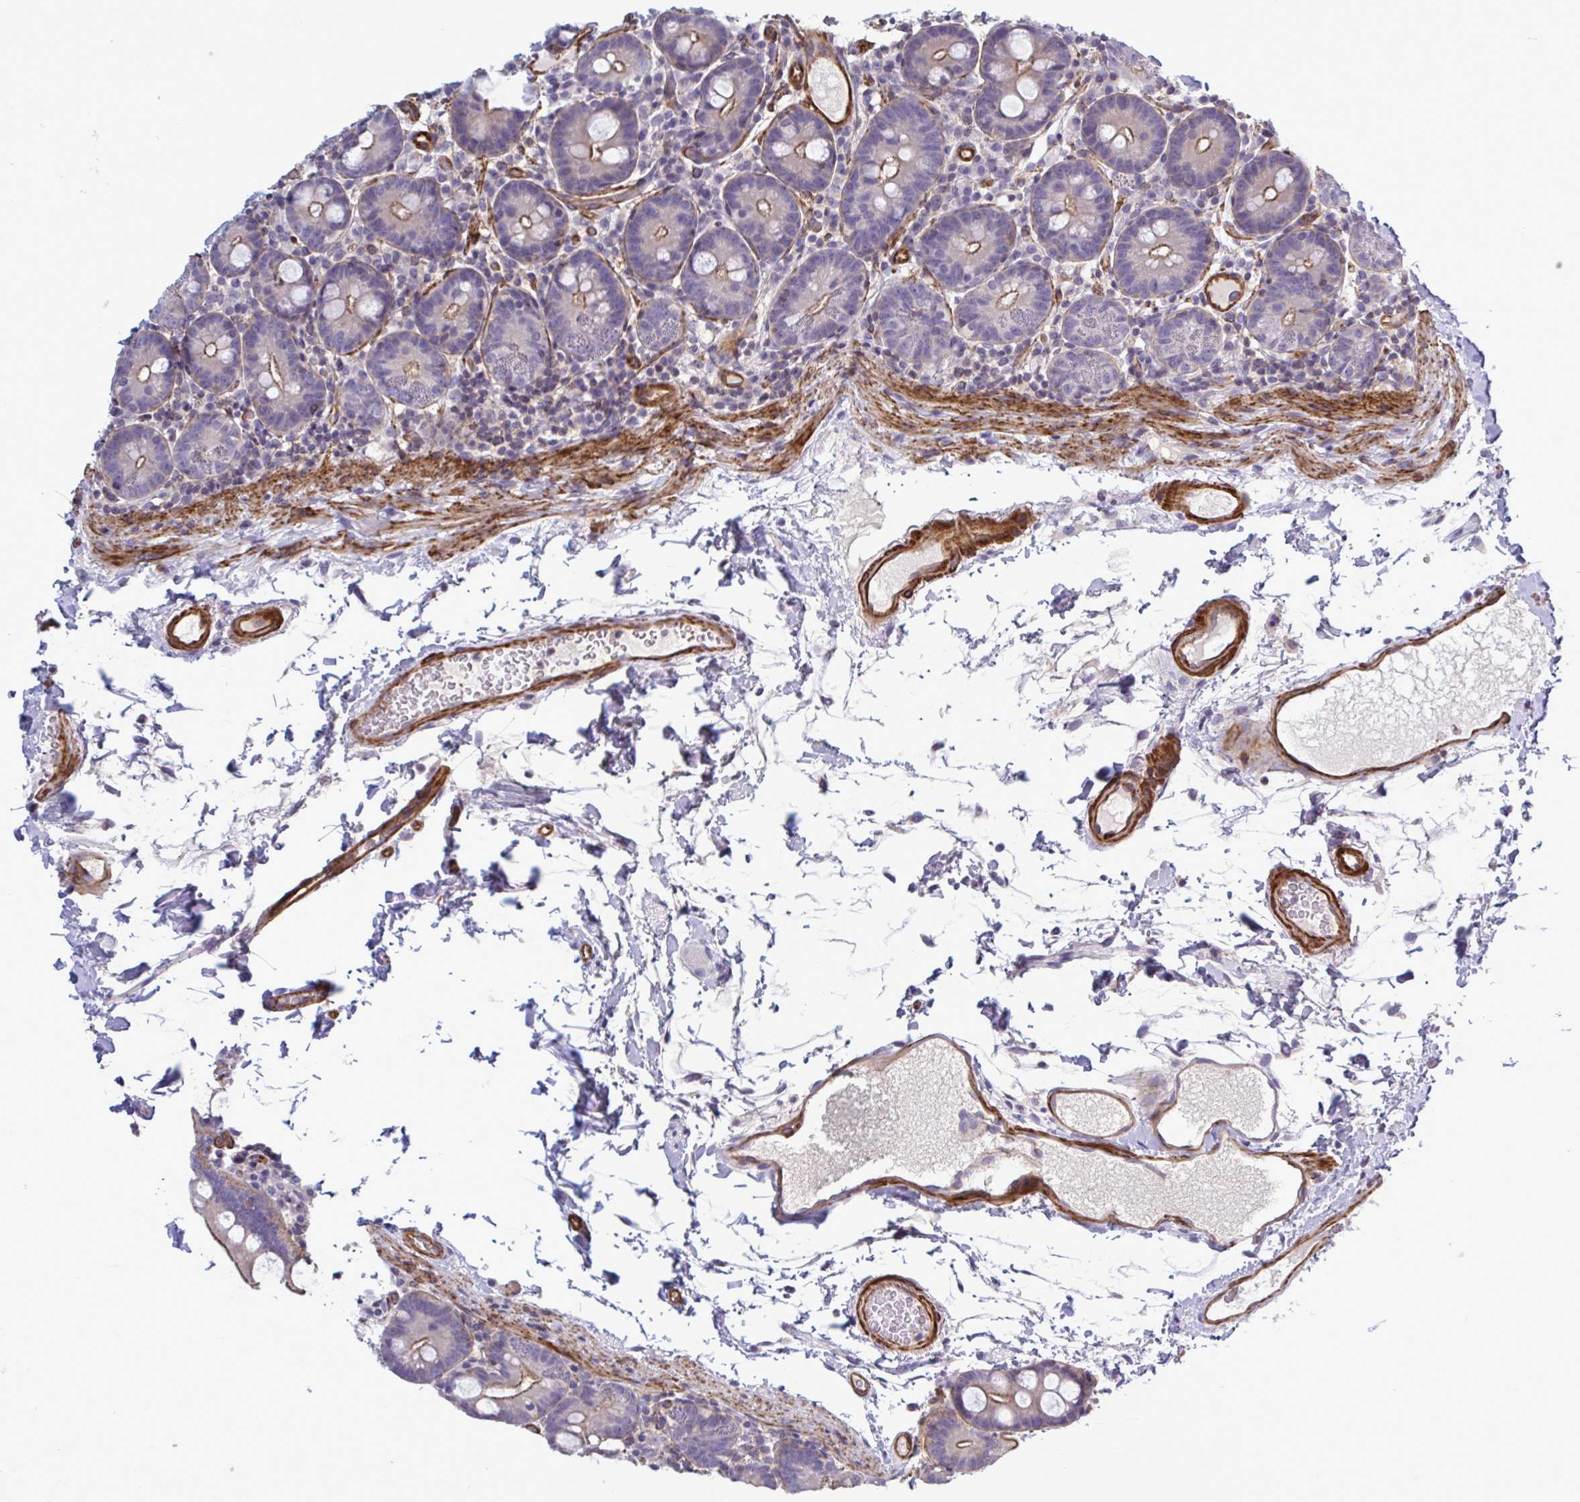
{"staining": {"intensity": "moderate", "quantity": "25%-75%", "location": "cytoplasmic/membranous"}, "tissue": "small intestine", "cell_type": "Glandular cells", "image_type": "normal", "snomed": [{"axis": "morphology", "description": "Normal tissue, NOS"}, {"axis": "topography", "description": "Small intestine"}], "caption": "A photomicrograph of small intestine stained for a protein exhibits moderate cytoplasmic/membranous brown staining in glandular cells.", "gene": "SHISA7", "patient": {"sex": "female", "age": 68}}